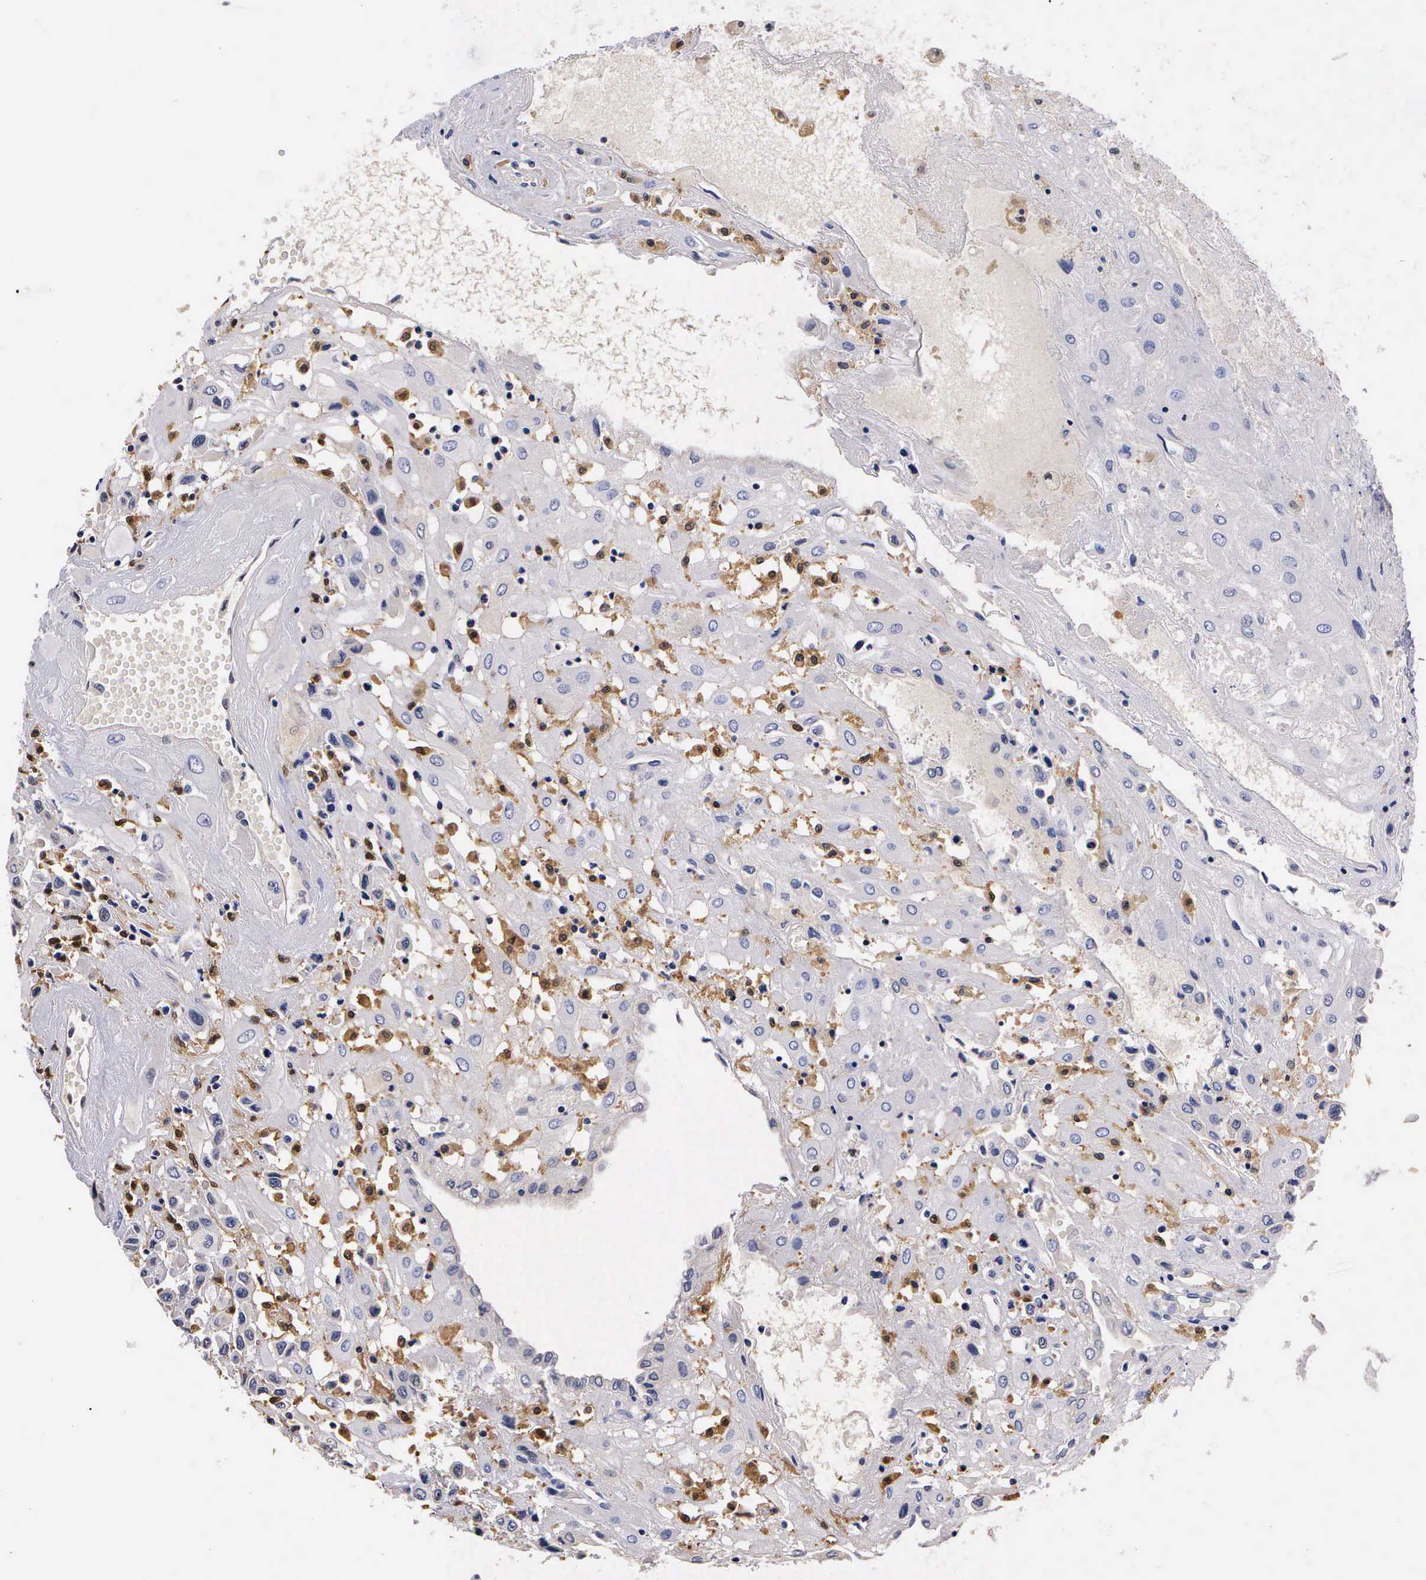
{"staining": {"intensity": "negative", "quantity": "none", "location": "none"}, "tissue": "placenta", "cell_type": "Decidual cells", "image_type": "normal", "snomed": [{"axis": "morphology", "description": "Normal tissue, NOS"}, {"axis": "topography", "description": "Placenta"}], "caption": "Immunohistochemistry histopathology image of unremarkable placenta: human placenta stained with DAB reveals no significant protein expression in decidual cells.", "gene": "RENBP", "patient": {"sex": "female", "age": 31}}